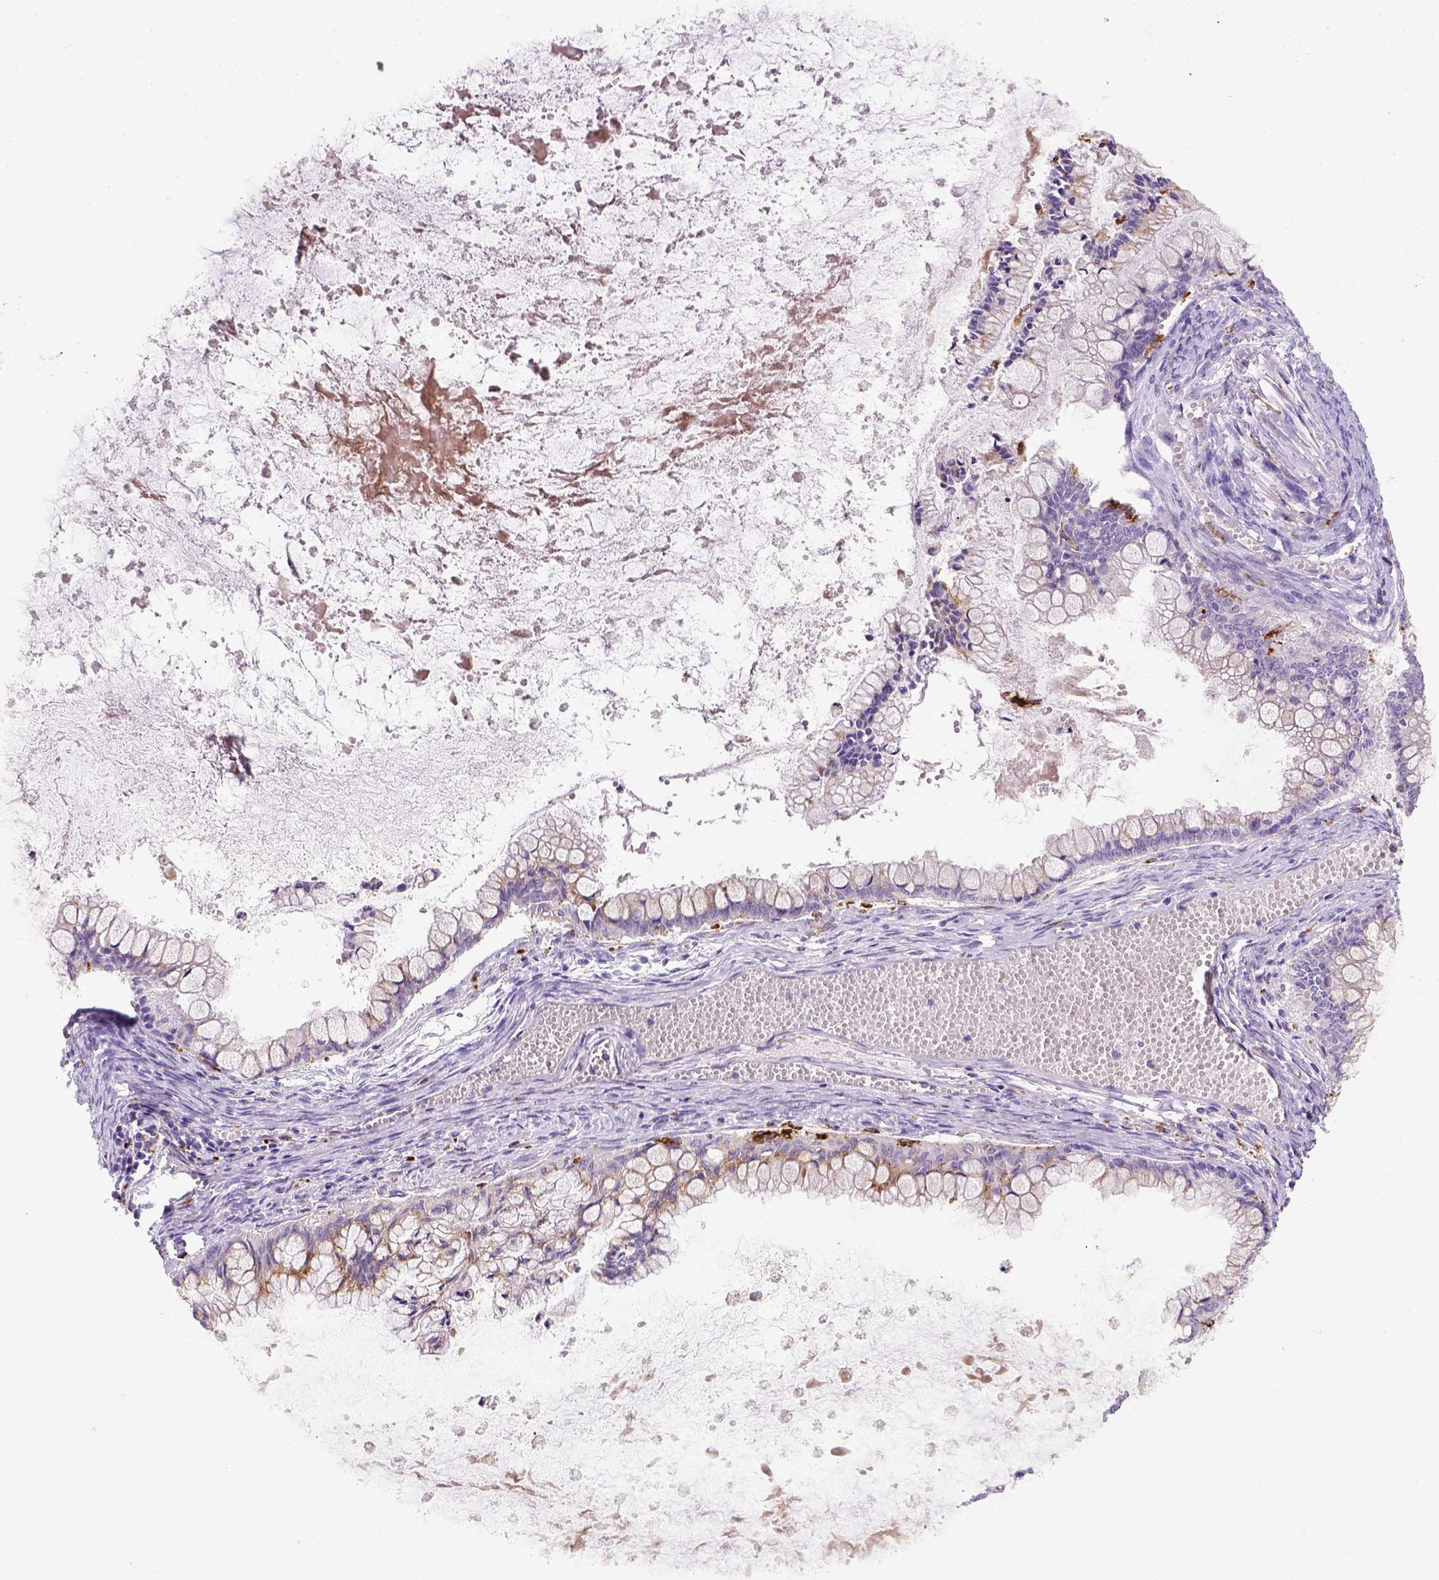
{"staining": {"intensity": "negative", "quantity": "none", "location": "none"}, "tissue": "ovarian cancer", "cell_type": "Tumor cells", "image_type": "cancer", "snomed": [{"axis": "morphology", "description": "Cystadenocarcinoma, mucinous, NOS"}, {"axis": "topography", "description": "Ovary"}], "caption": "Histopathology image shows no protein expression in tumor cells of ovarian mucinous cystadenocarcinoma tissue.", "gene": "CD68", "patient": {"sex": "female", "age": 67}}